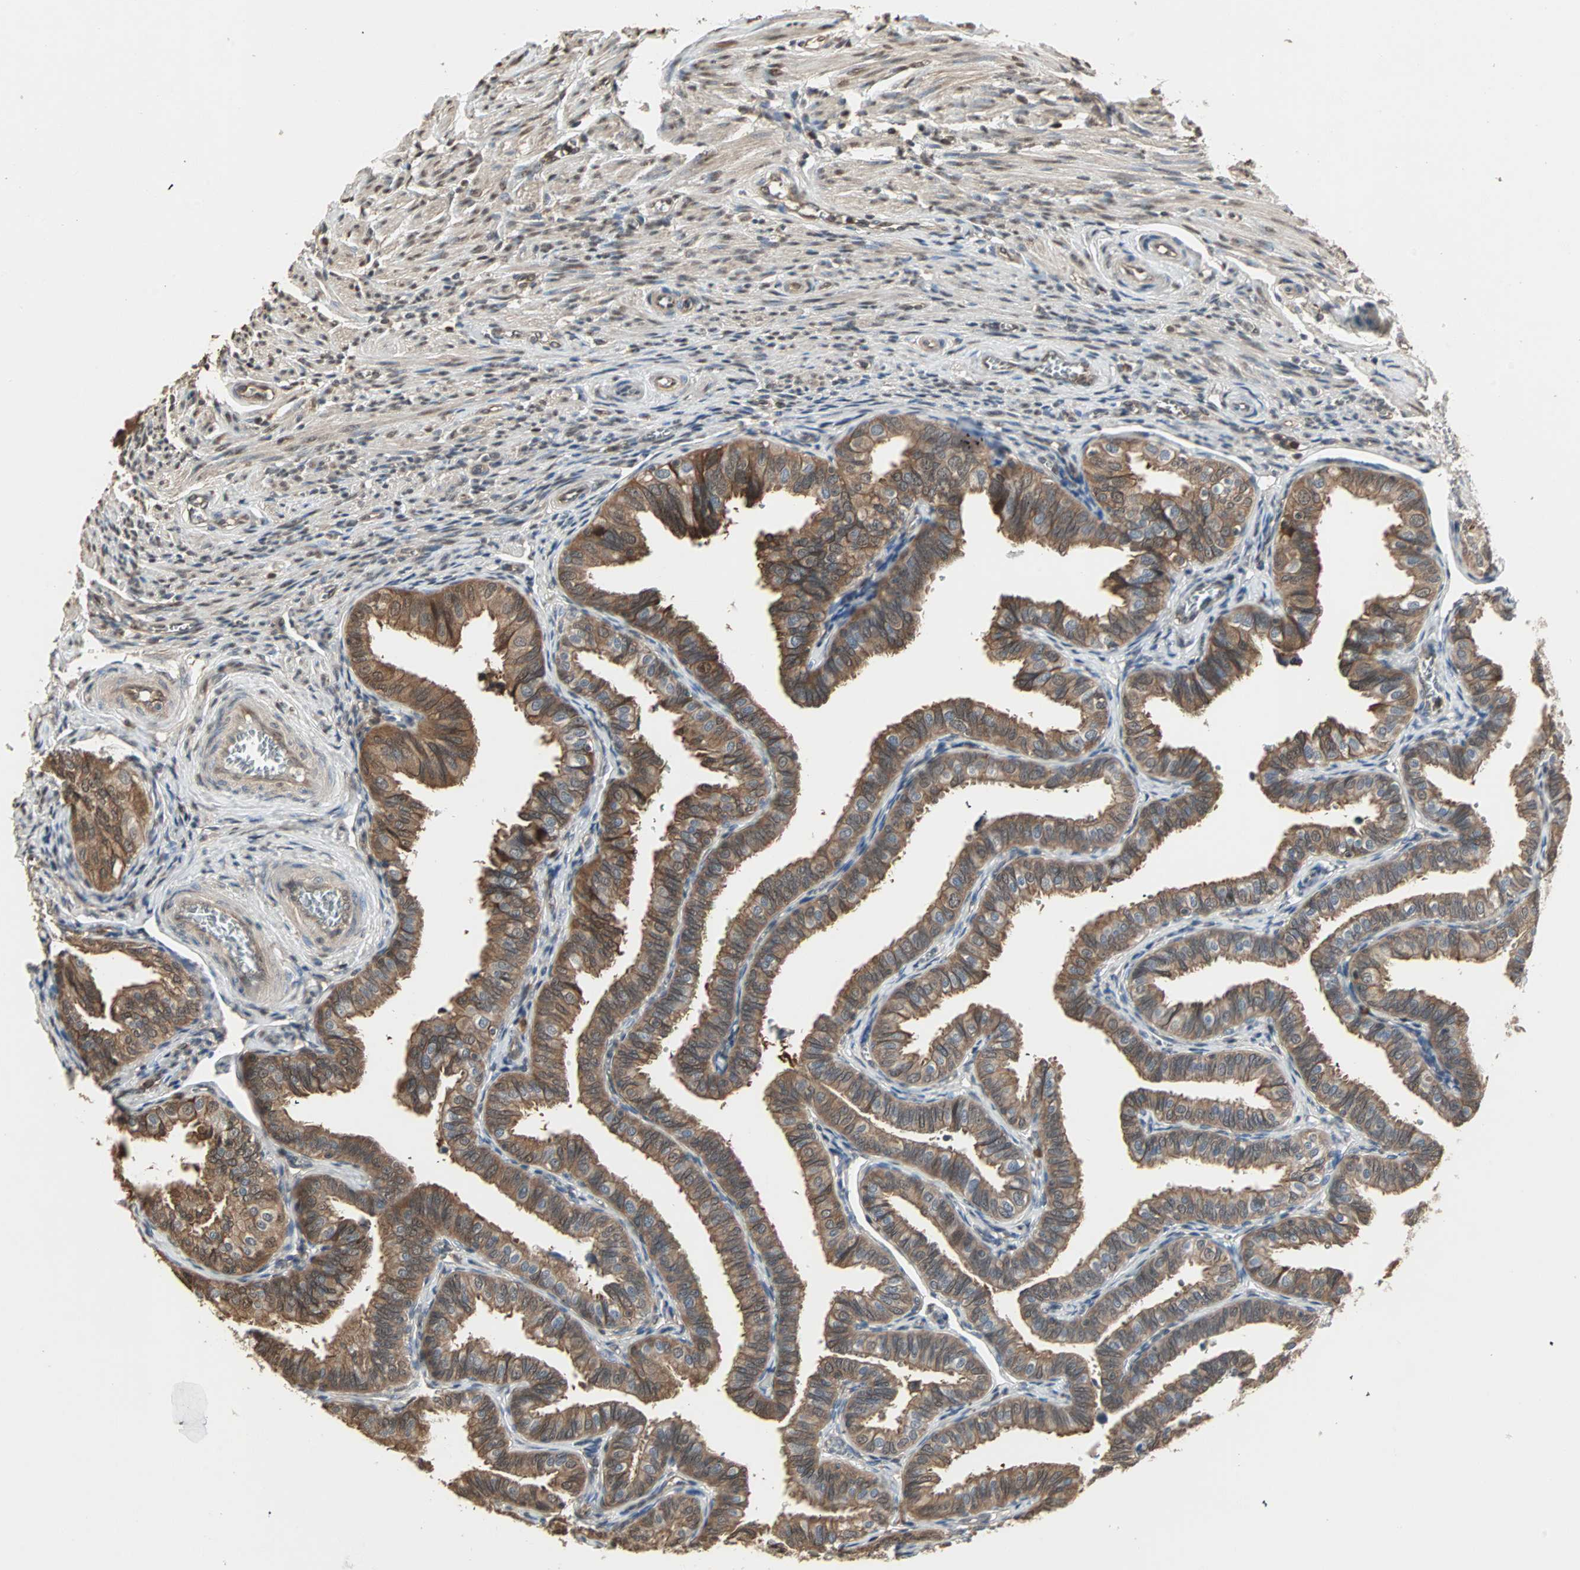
{"staining": {"intensity": "moderate", "quantity": ">75%", "location": "cytoplasmic/membranous,nuclear"}, "tissue": "fallopian tube", "cell_type": "Glandular cells", "image_type": "normal", "snomed": [{"axis": "morphology", "description": "Normal tissue, NOS"}, {"axis": "topography", "description": "Fallopian tube"}], "caption": "Immunohistochemical staining of unremarkable fallopian tube exhibits moderate cytoplasmic/membranous,nuclear protein expression in about >75% of glandular cells. The staining is performed using DAB brown chromogen to label protein expression. The nuclei are counter-stained blue using hematoxylin.", "gene": "DRG2", "patient": {"sex": "female", "age": 46}}